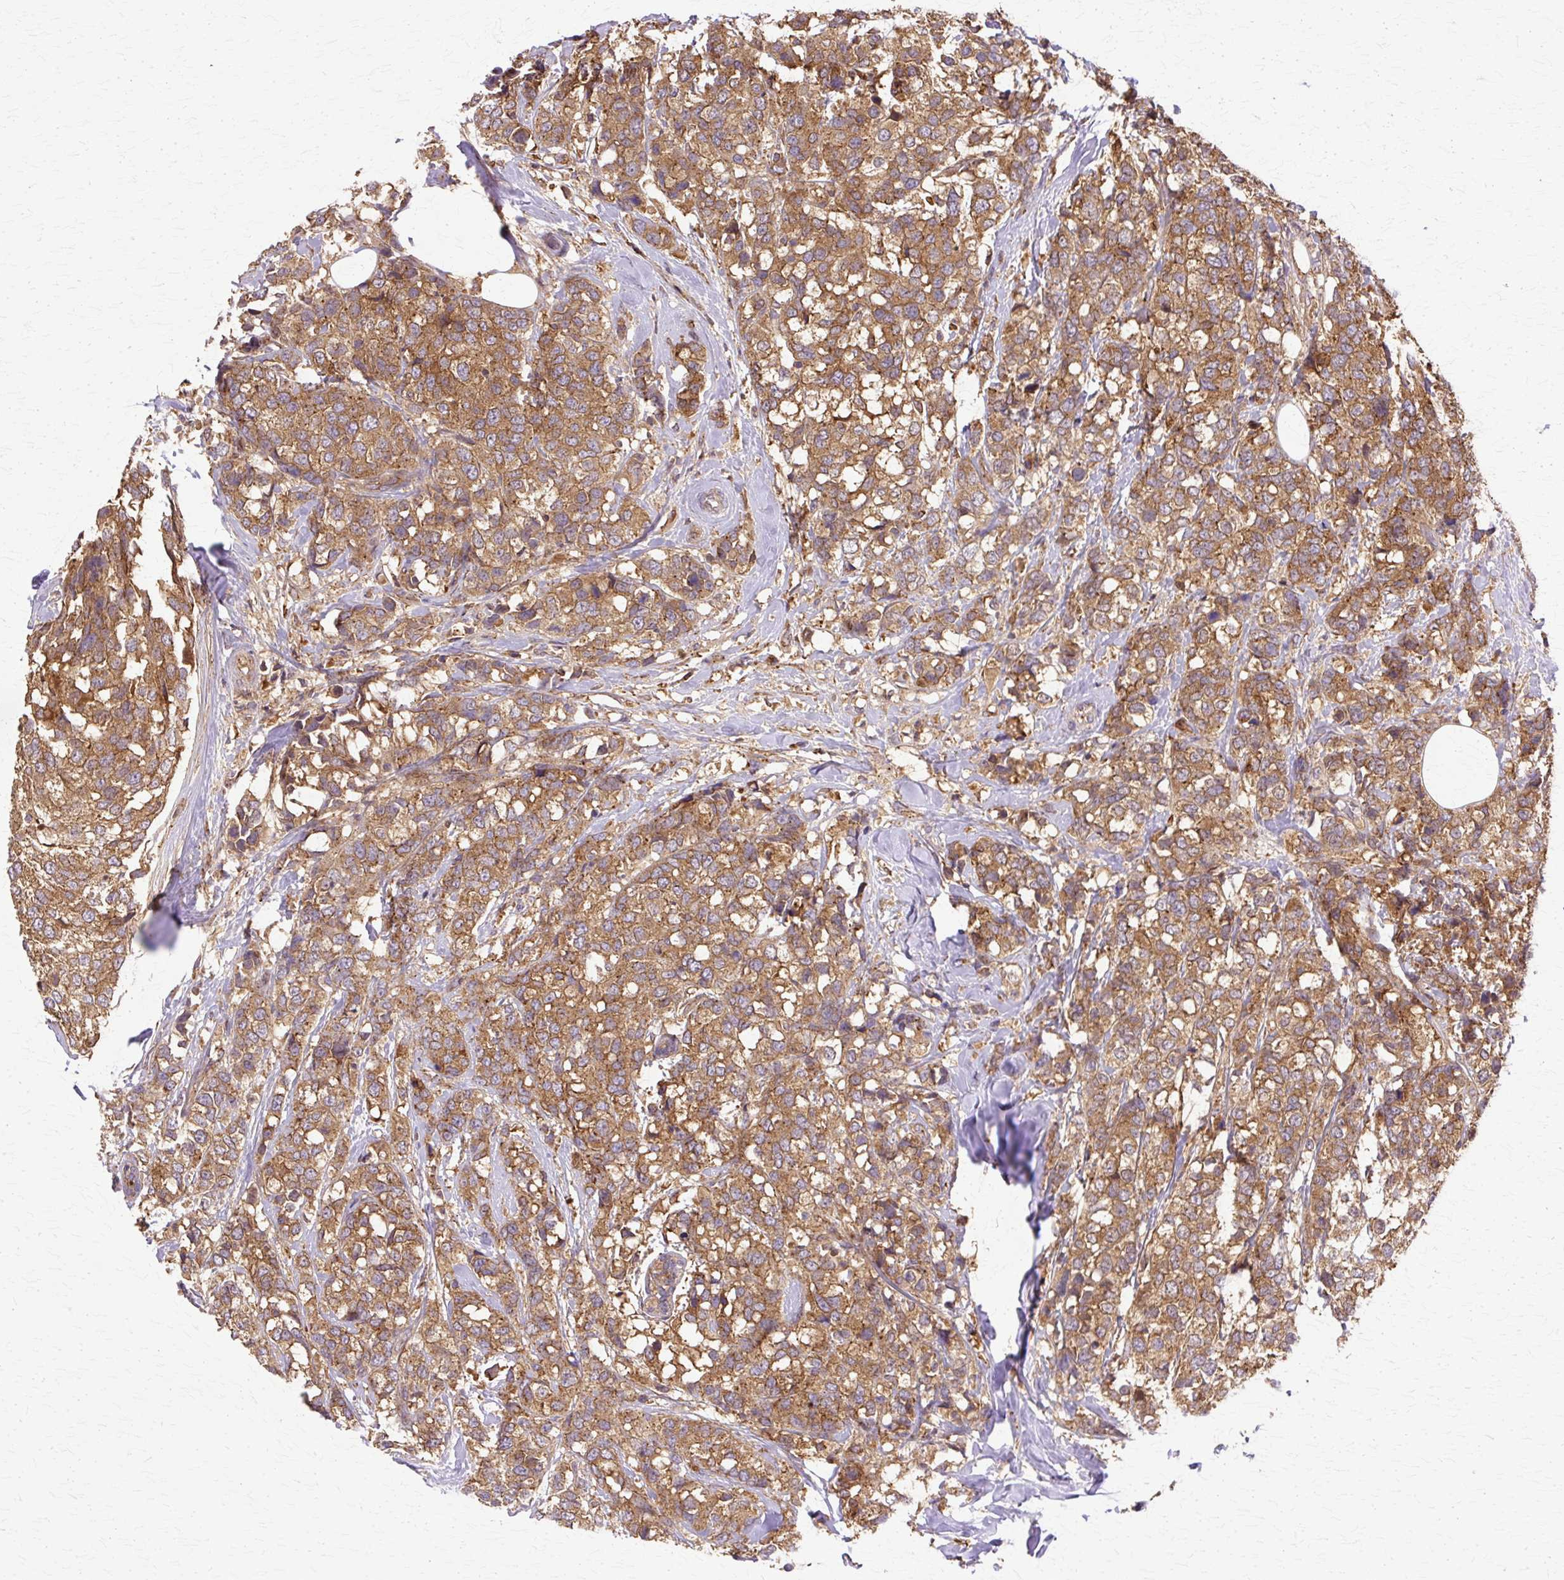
{"staining": {"intensity": "moderate", "quantity": ">75%", "location": "cytoplasmic/membranous"}, "tissue": "breast cancer", "cell_type": "Tumor cells", "image_type": "cancer", "snomed": [{"axis": "morphology", "description": "Lobular carcinoma"}, {"axis": "topography", "description": "Breast"}], "caption": "A histopathology image of breast lobular carcinoma stained for a protein displays moderate cytoplasmic/membranous brown staining in tumor cells.", "gene": "COPB1", "patient": {"sex": "female", "age": 59}}